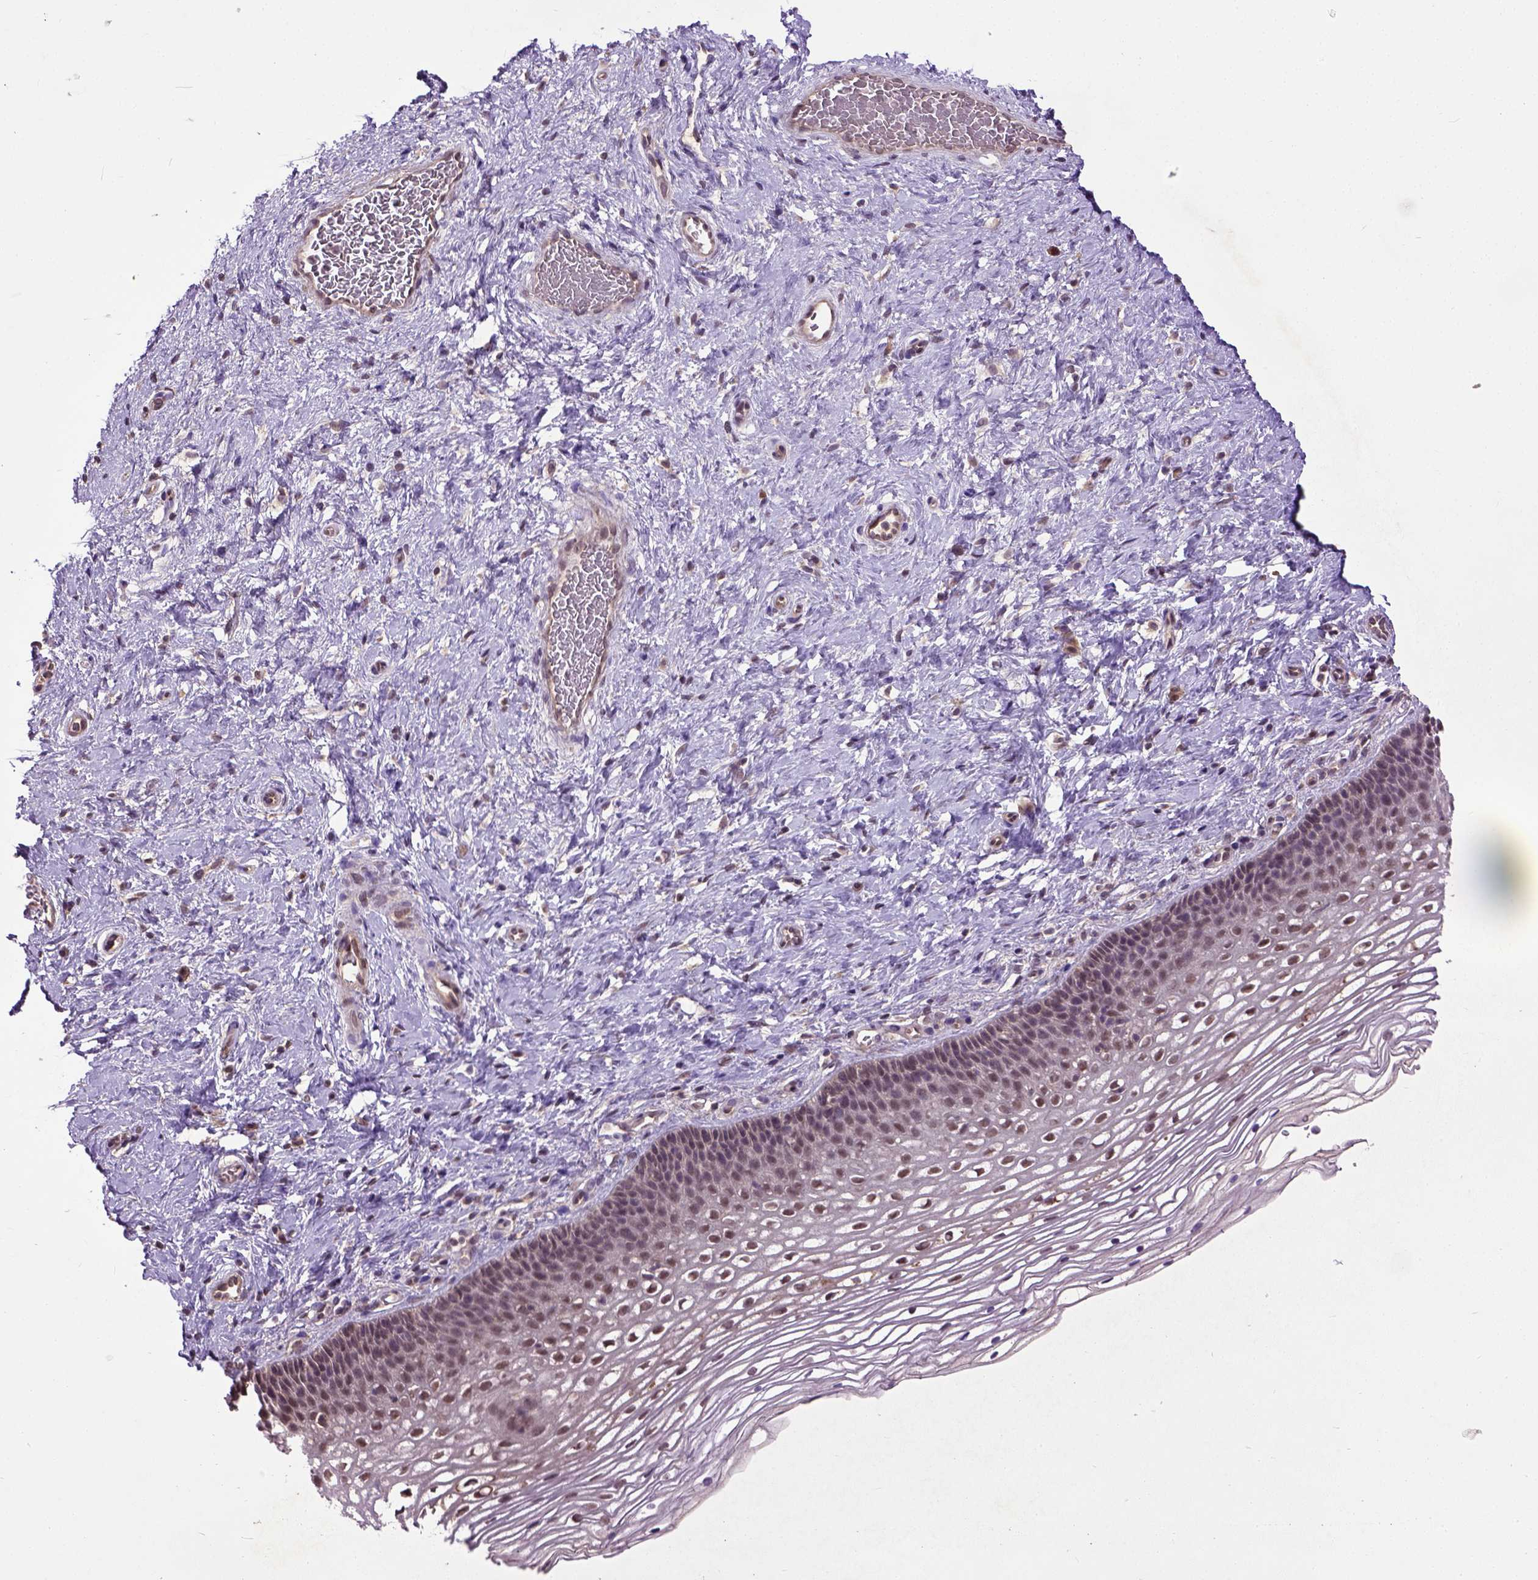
{"staining": {"intensity": "moderate", "quantity": "<25%", "location": "nuclear"}, "tissue": "cervix", "cell_type": "Glandular cells", "image_type": "normal", "snomed": [{"axis": "morphology", "description": "Normal tissue, NOS"}, {"axis": "topography", "description": "Cervix"}], "caption": "Immunohistochemical staining of normal cervix reveals moderate nuclear protein expression in about <25% of glandular cells. (Brightfield microscopy of DAB IHC at high magnification).", "gene": "UBA3", "patient": {"sex": "female", "age": 34}}